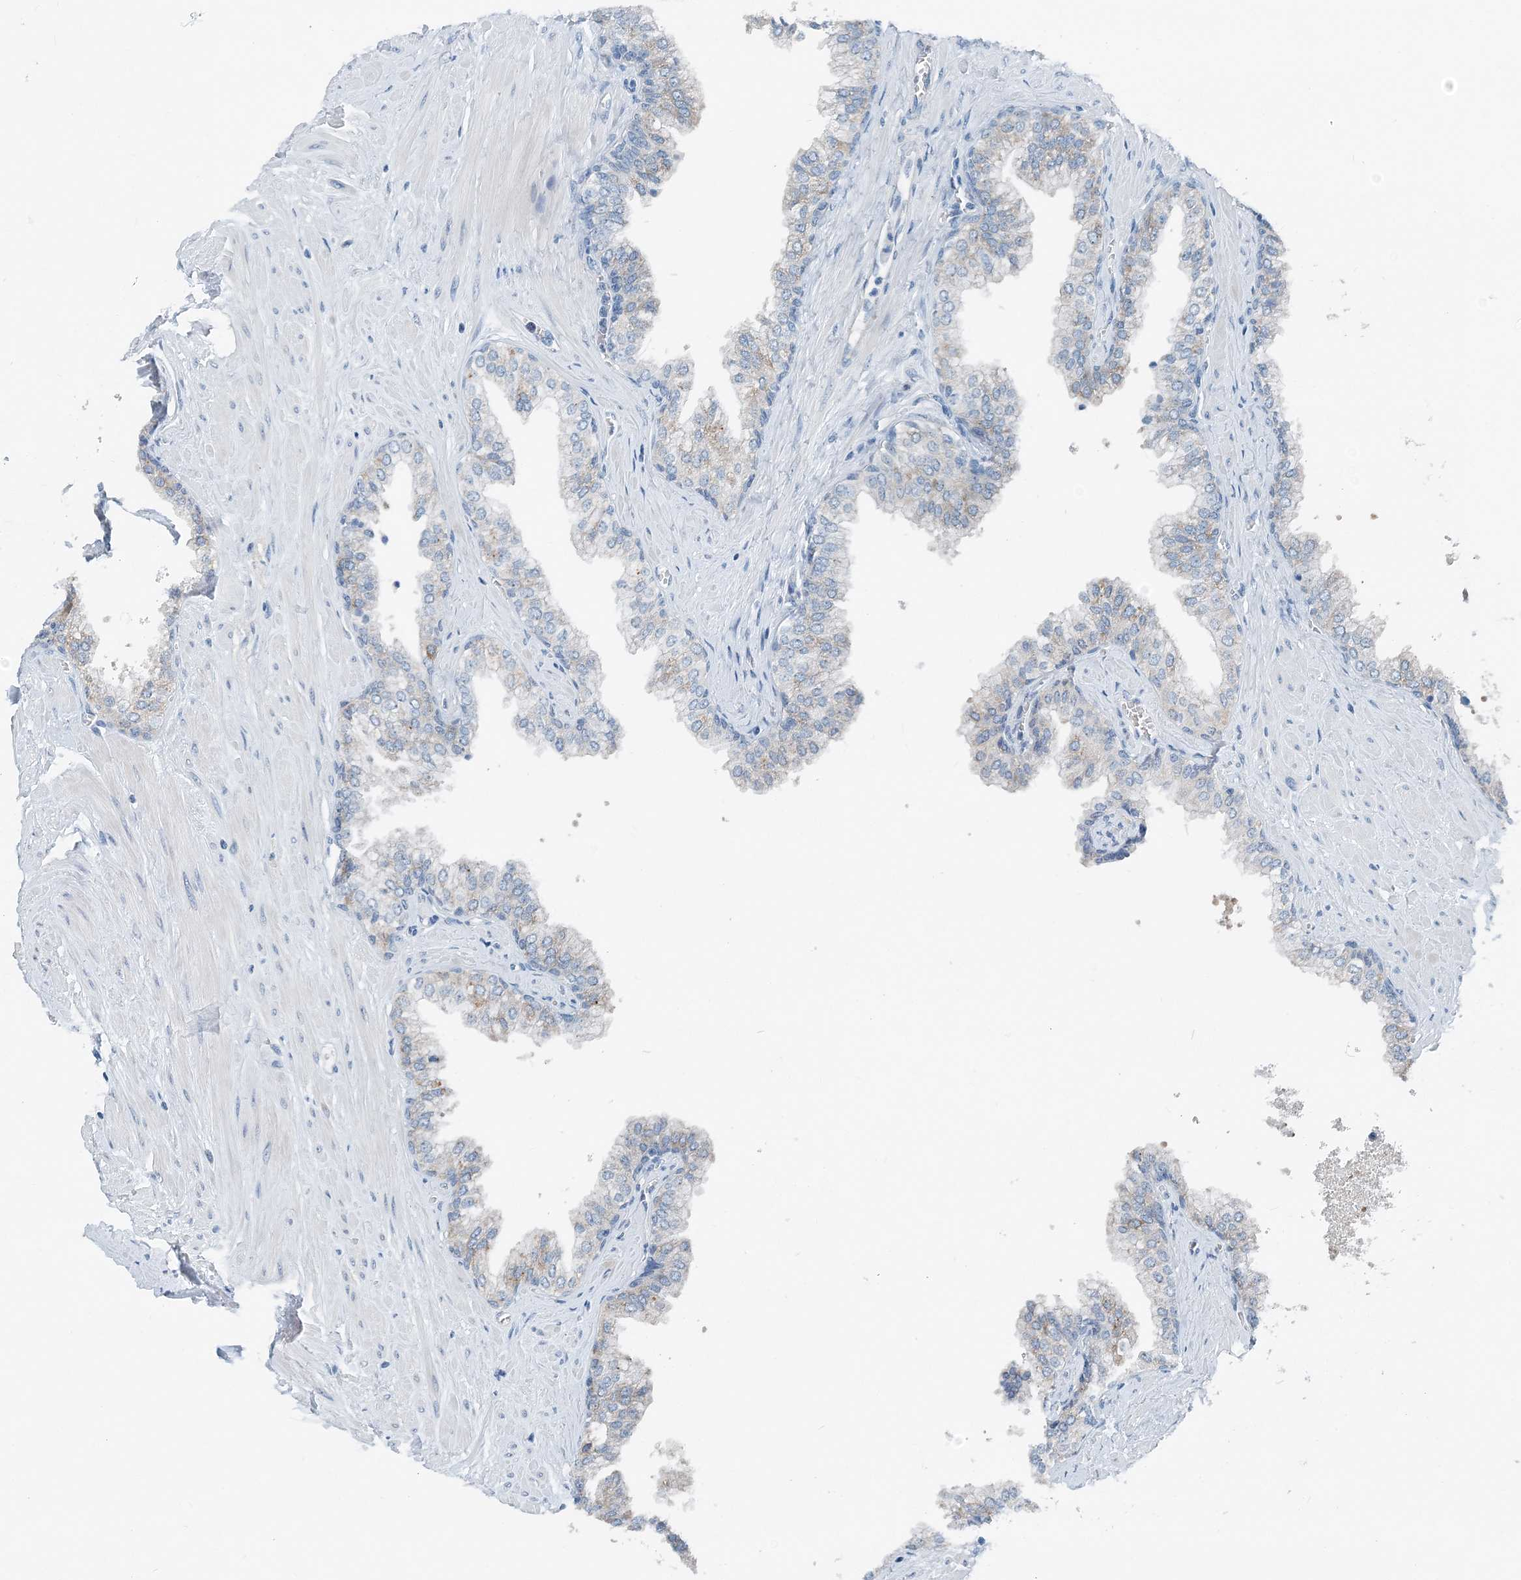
{"staining": {"intensity": "negative", "quantity": "none", "location": "none"}, "tissue": "prostate", "cell_type": "Glandular cells", "image_type": "normal", "snomed": [{"axis": "morphology", "description": "Normal tissue, NOS"}, {"axis": "morphology", "description": "Urothelial carcinoma, Low grade"}, {"axis": "topography", "description": "Urinary bladder"}, {"axis": "topography", "description": "Prostate"}], "caption": "Protein analysis of unremarkable prostate shows no significant positivity in glandular cells. (Stains: DAB (3,3'-diaminobenzidine) immunohistochemistry with hematoxylin counter stain, Microscopy: brightfield microscopy at high magnification).", "gene": "EEF1A2", "patient": {"sex": "male", "age": 60}}